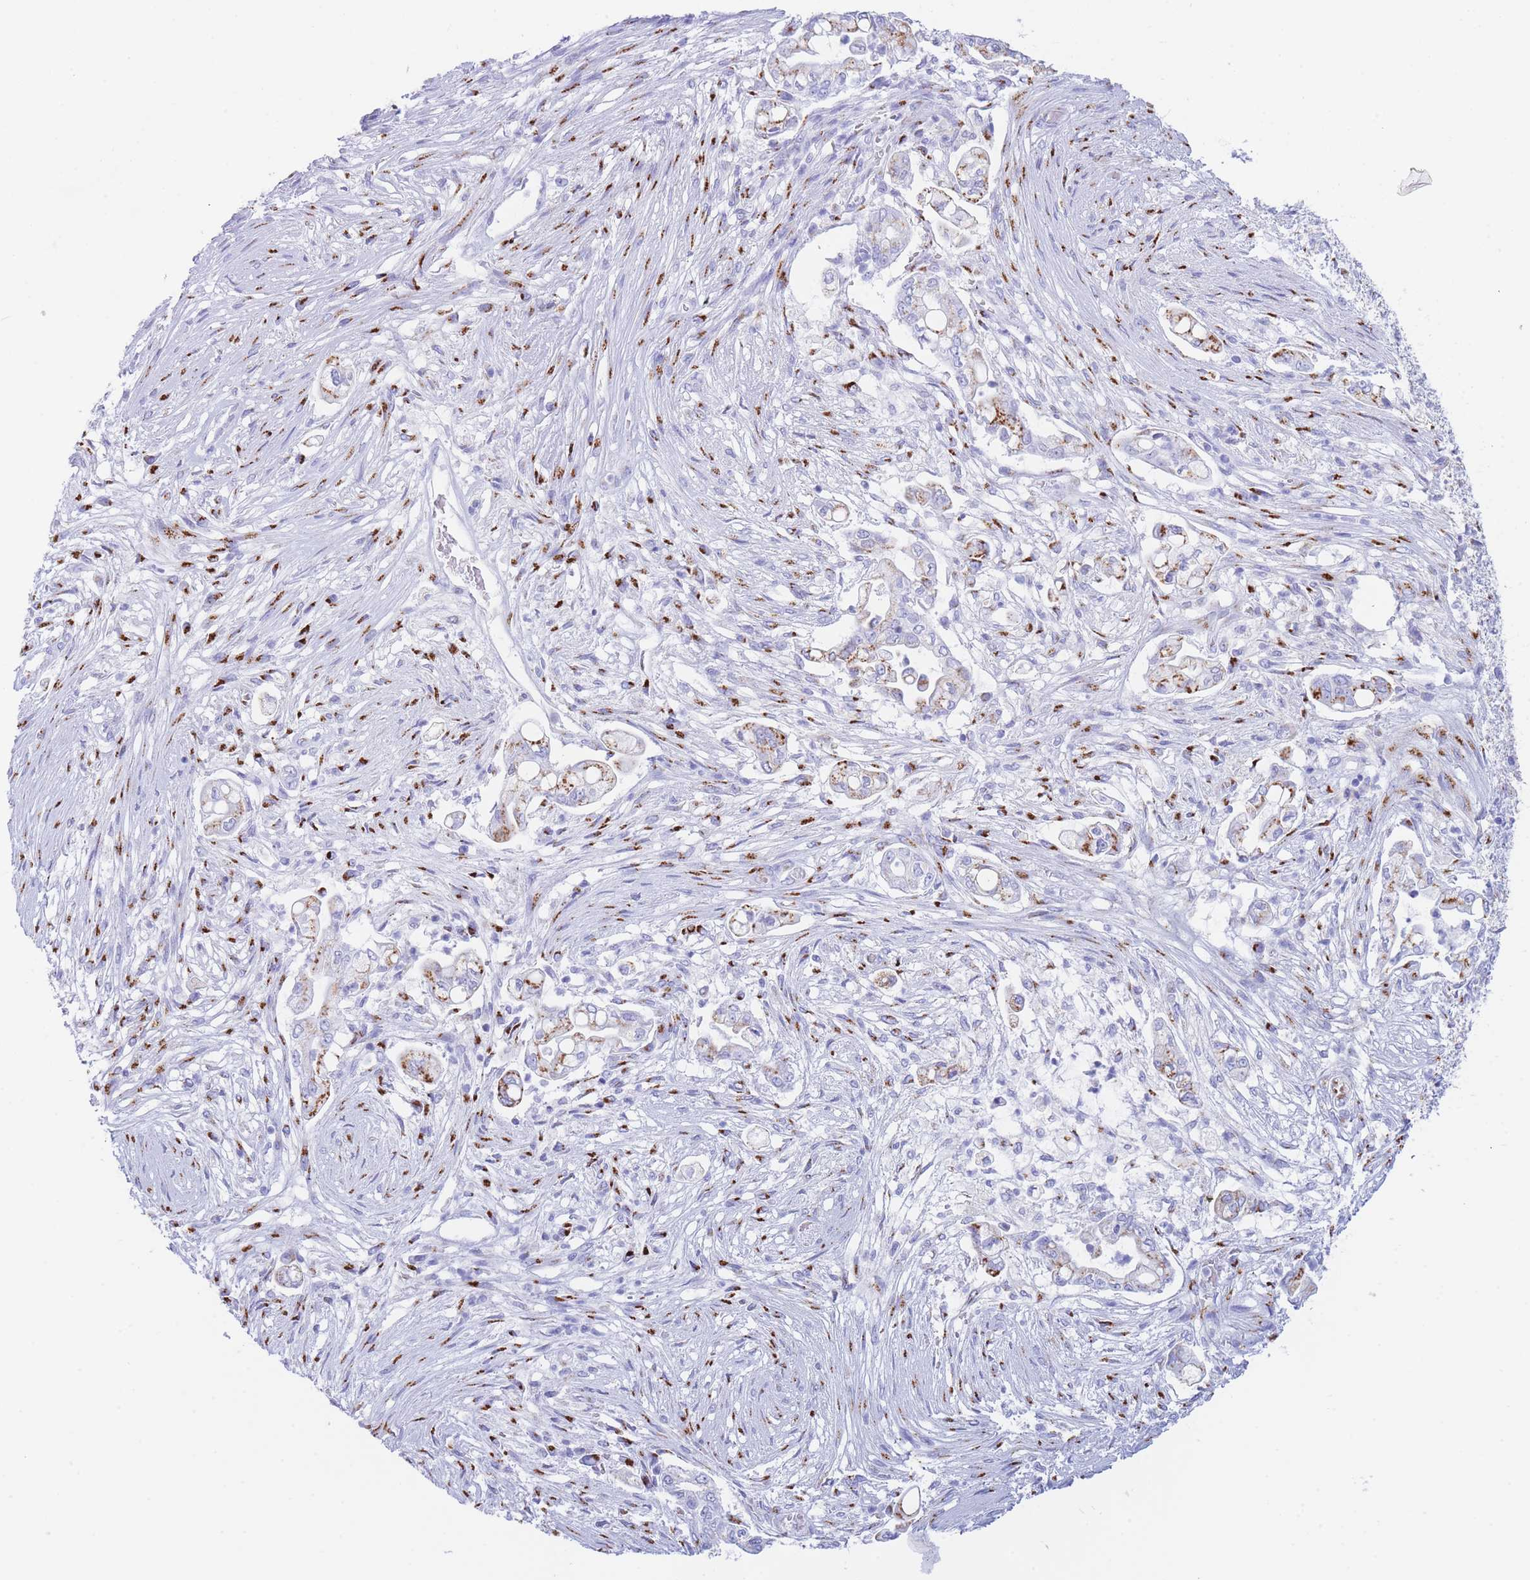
{"staining": {"intensity": "moderate", "quantity": "25%-75%", "location": "cytoplasmic/membranous"}, "tissue": "pancreatic cancer", "cell_type": "Tumor cells", "image_type": "cancer", "snomed": [{"axis": "morphology", "description": "Adenocarcinoma, NOS"}, {"axis": "topography", "description": "Pancreas"}], "caption": "Adenocarcinoma (pancreatic) stained with a protein marker shows moderate staining in tumor cells.", "gene": "FAM3C", "patient": {"sex": "female", "age": 69}}